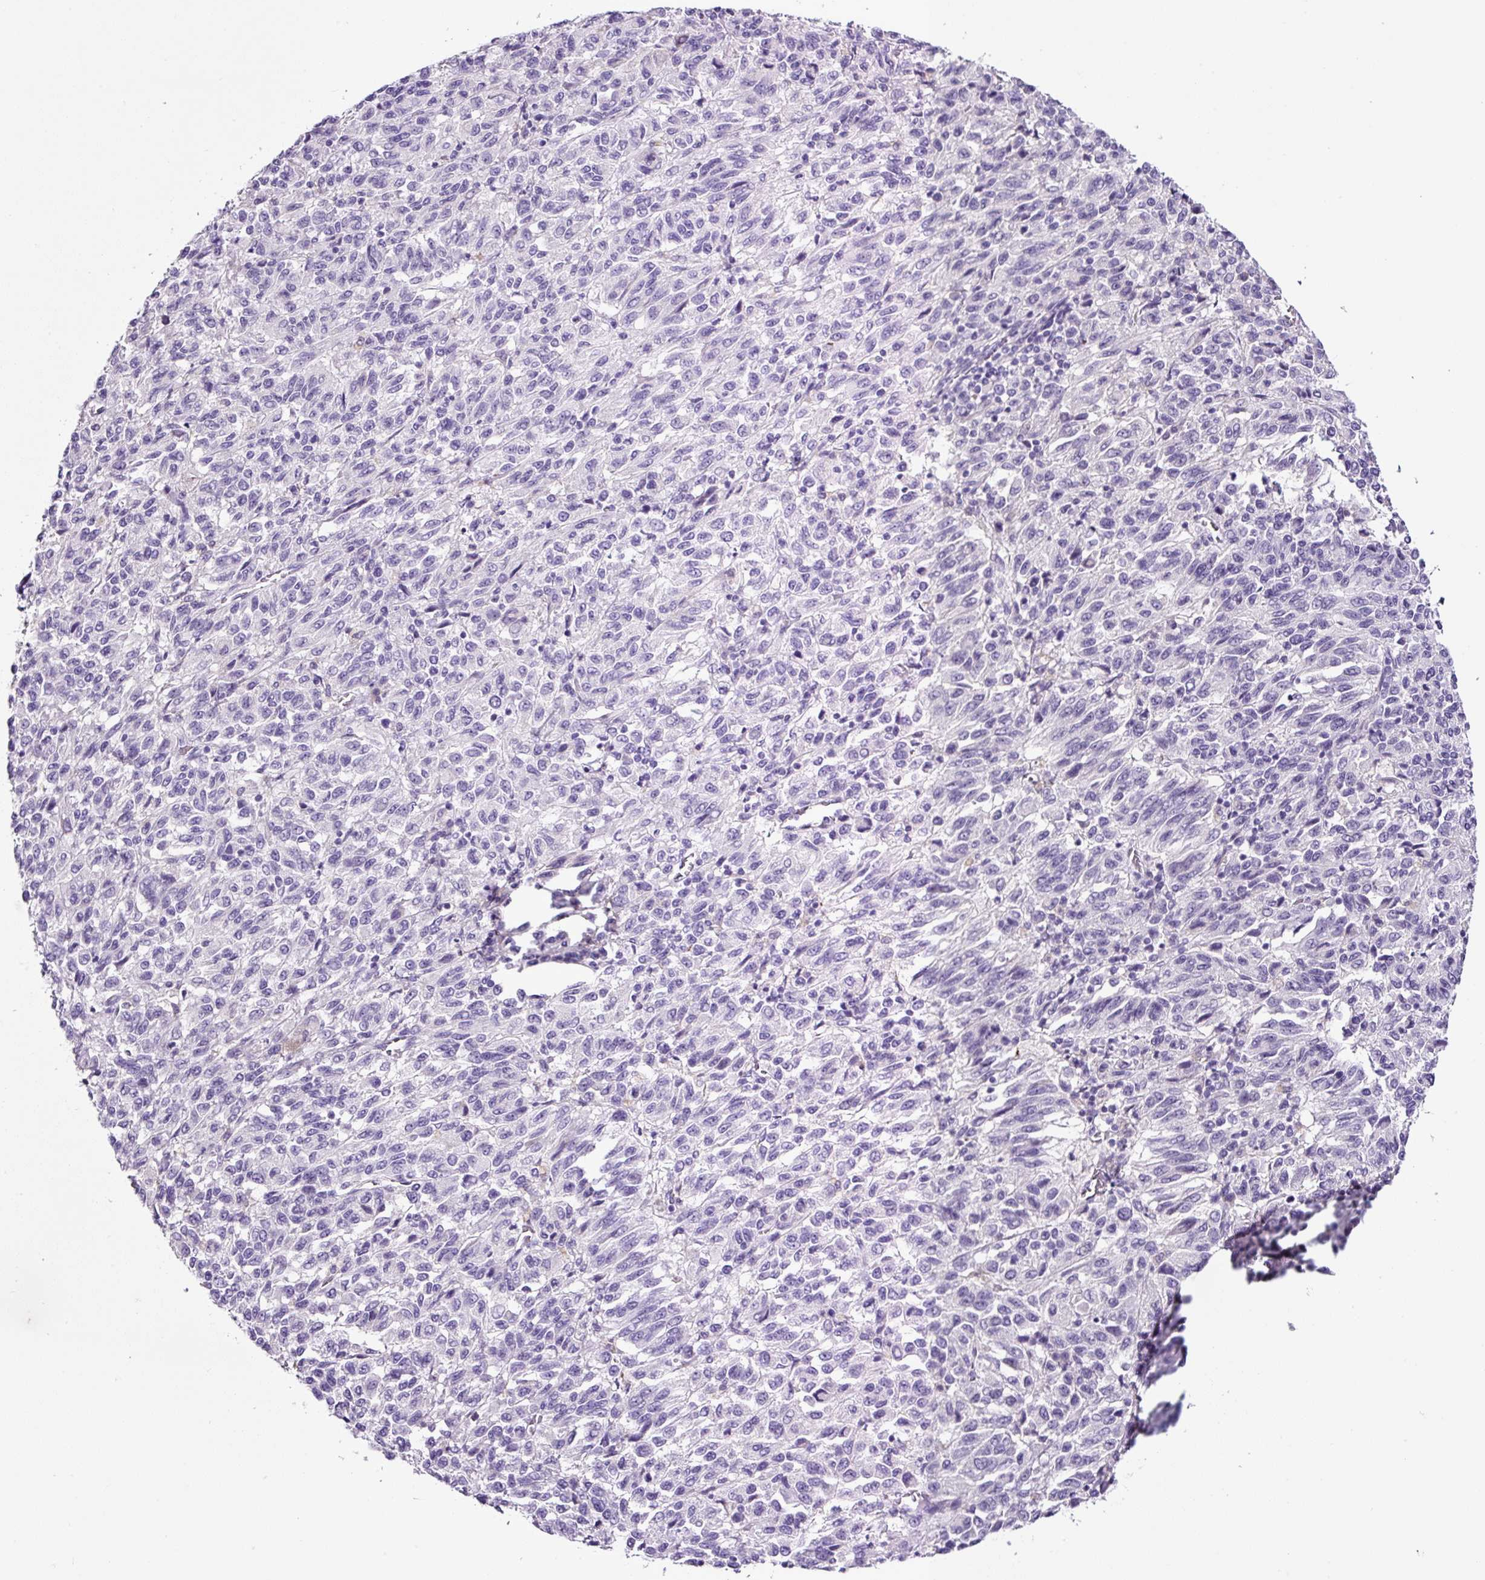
{"staining": {"intensity": "negative", "quantity": "none", "location": "none"}, "tissue": "melanoma", "cell_type": "Tumor cells", "image_type": "cancer", "snomed": [{"axis": "morphology", "description": "Malignant melanoma, Metastatic site"}, {"axis": "topography", "description": "Lung"}], "caption": "Malignant melanoma (metastatic site) was stained to show a protein in brown. There is no significant expression in tumor cells.", "gene": "SP8", "patient": {"sex": "male", "age": 64}}